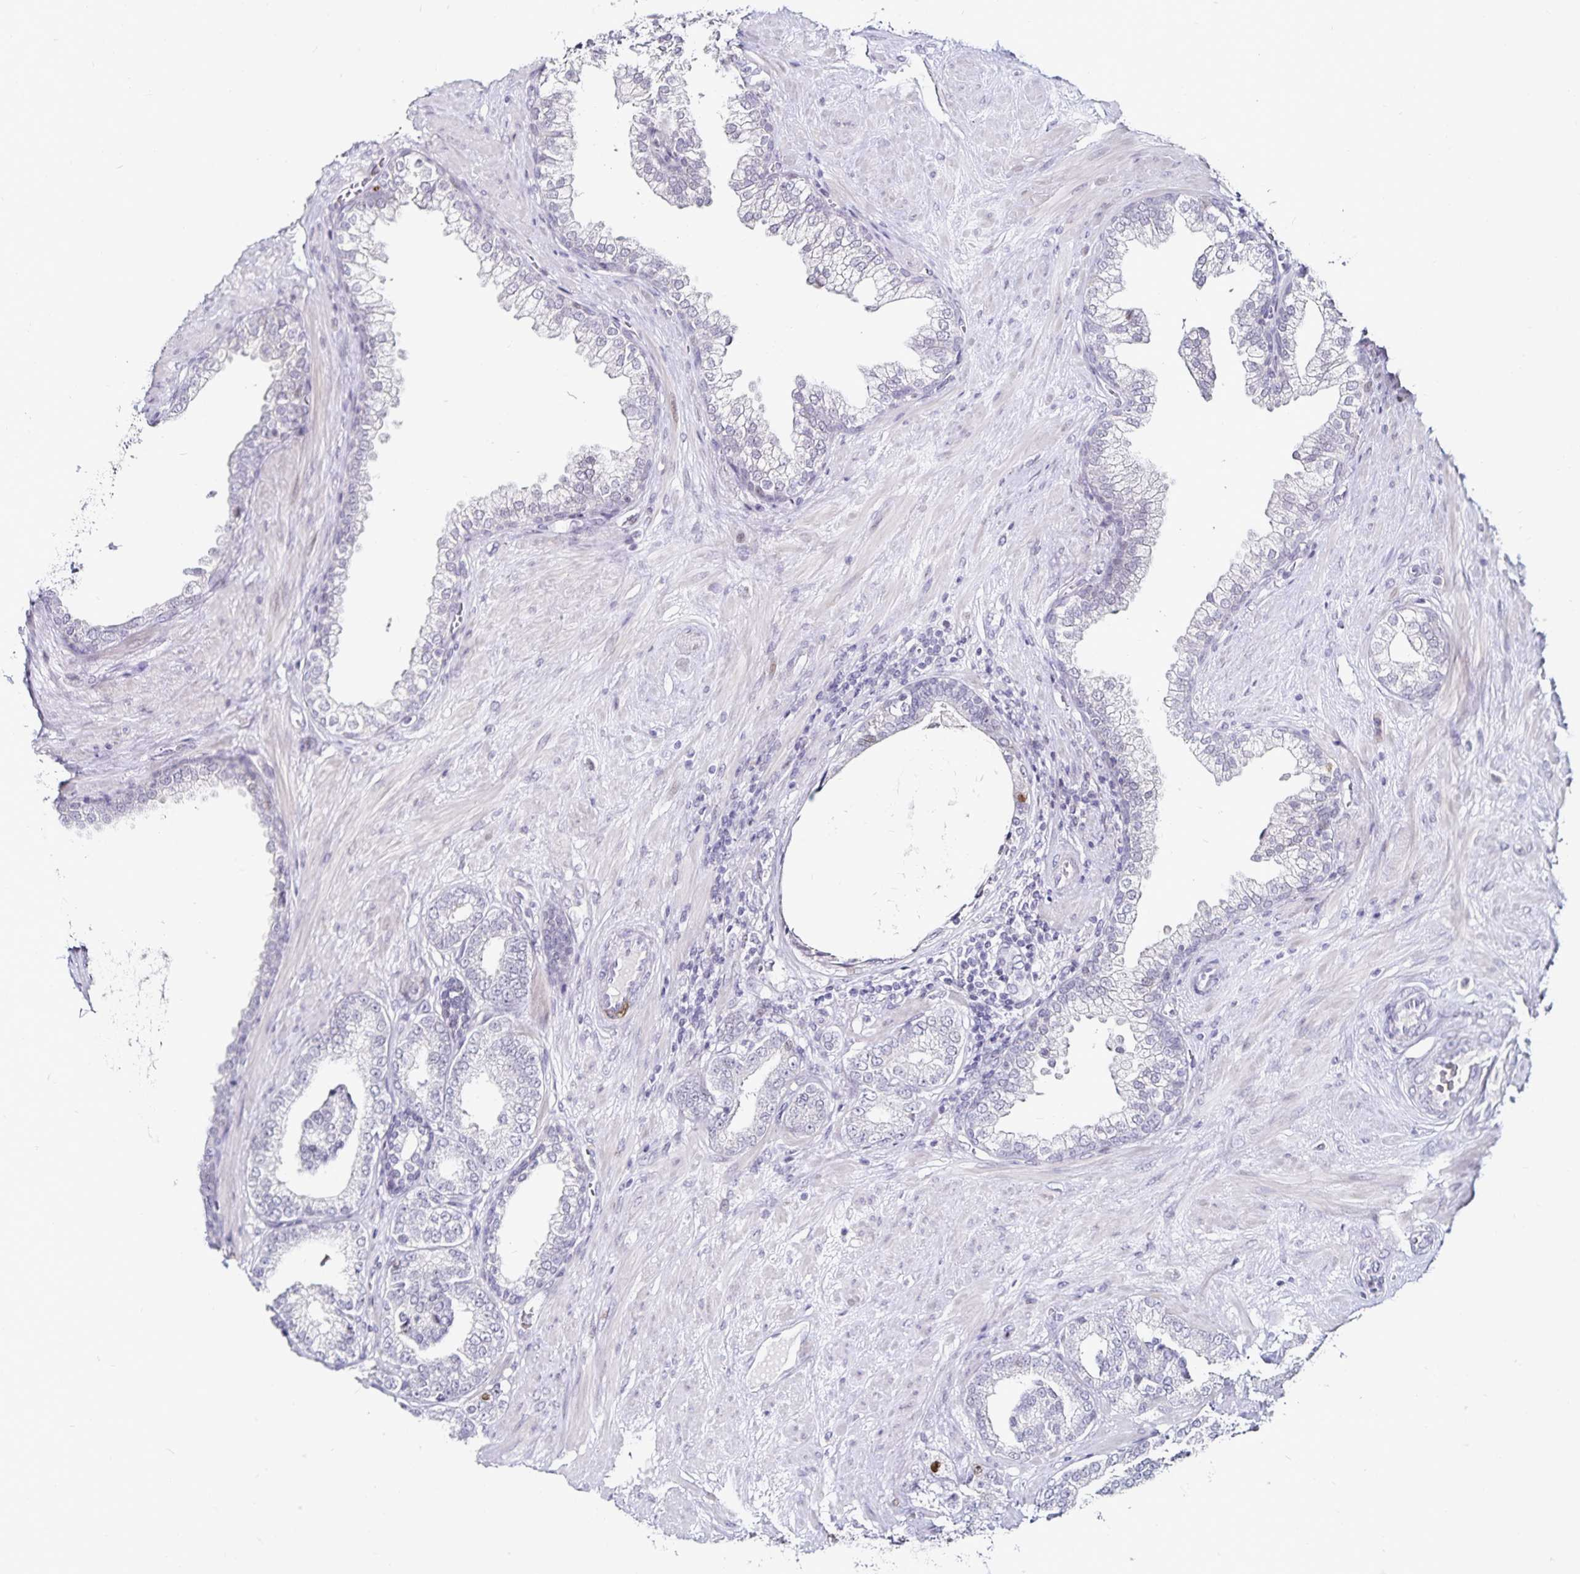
{"staining": {"intensity": "negative", "quantity": "none", "location": "none"}, "tissue": "prostate cancer", "cell_type": "Tumor cells", "image_type": "cancer", "snomed": [{"axis": "morphology", "description": "Adenocarcinoma, High grade"}, {"axis": "topography", "description": "Prostate"}], "caption": "A high-resolution histopathology image shows immunohistochemistry (IHC) staining of prostate adenocarcinoma (high-grade), which exhibits no significant staining in tumor cells.", "gene": "ANLN", "patient": {"sex": "male", "age": 62}}